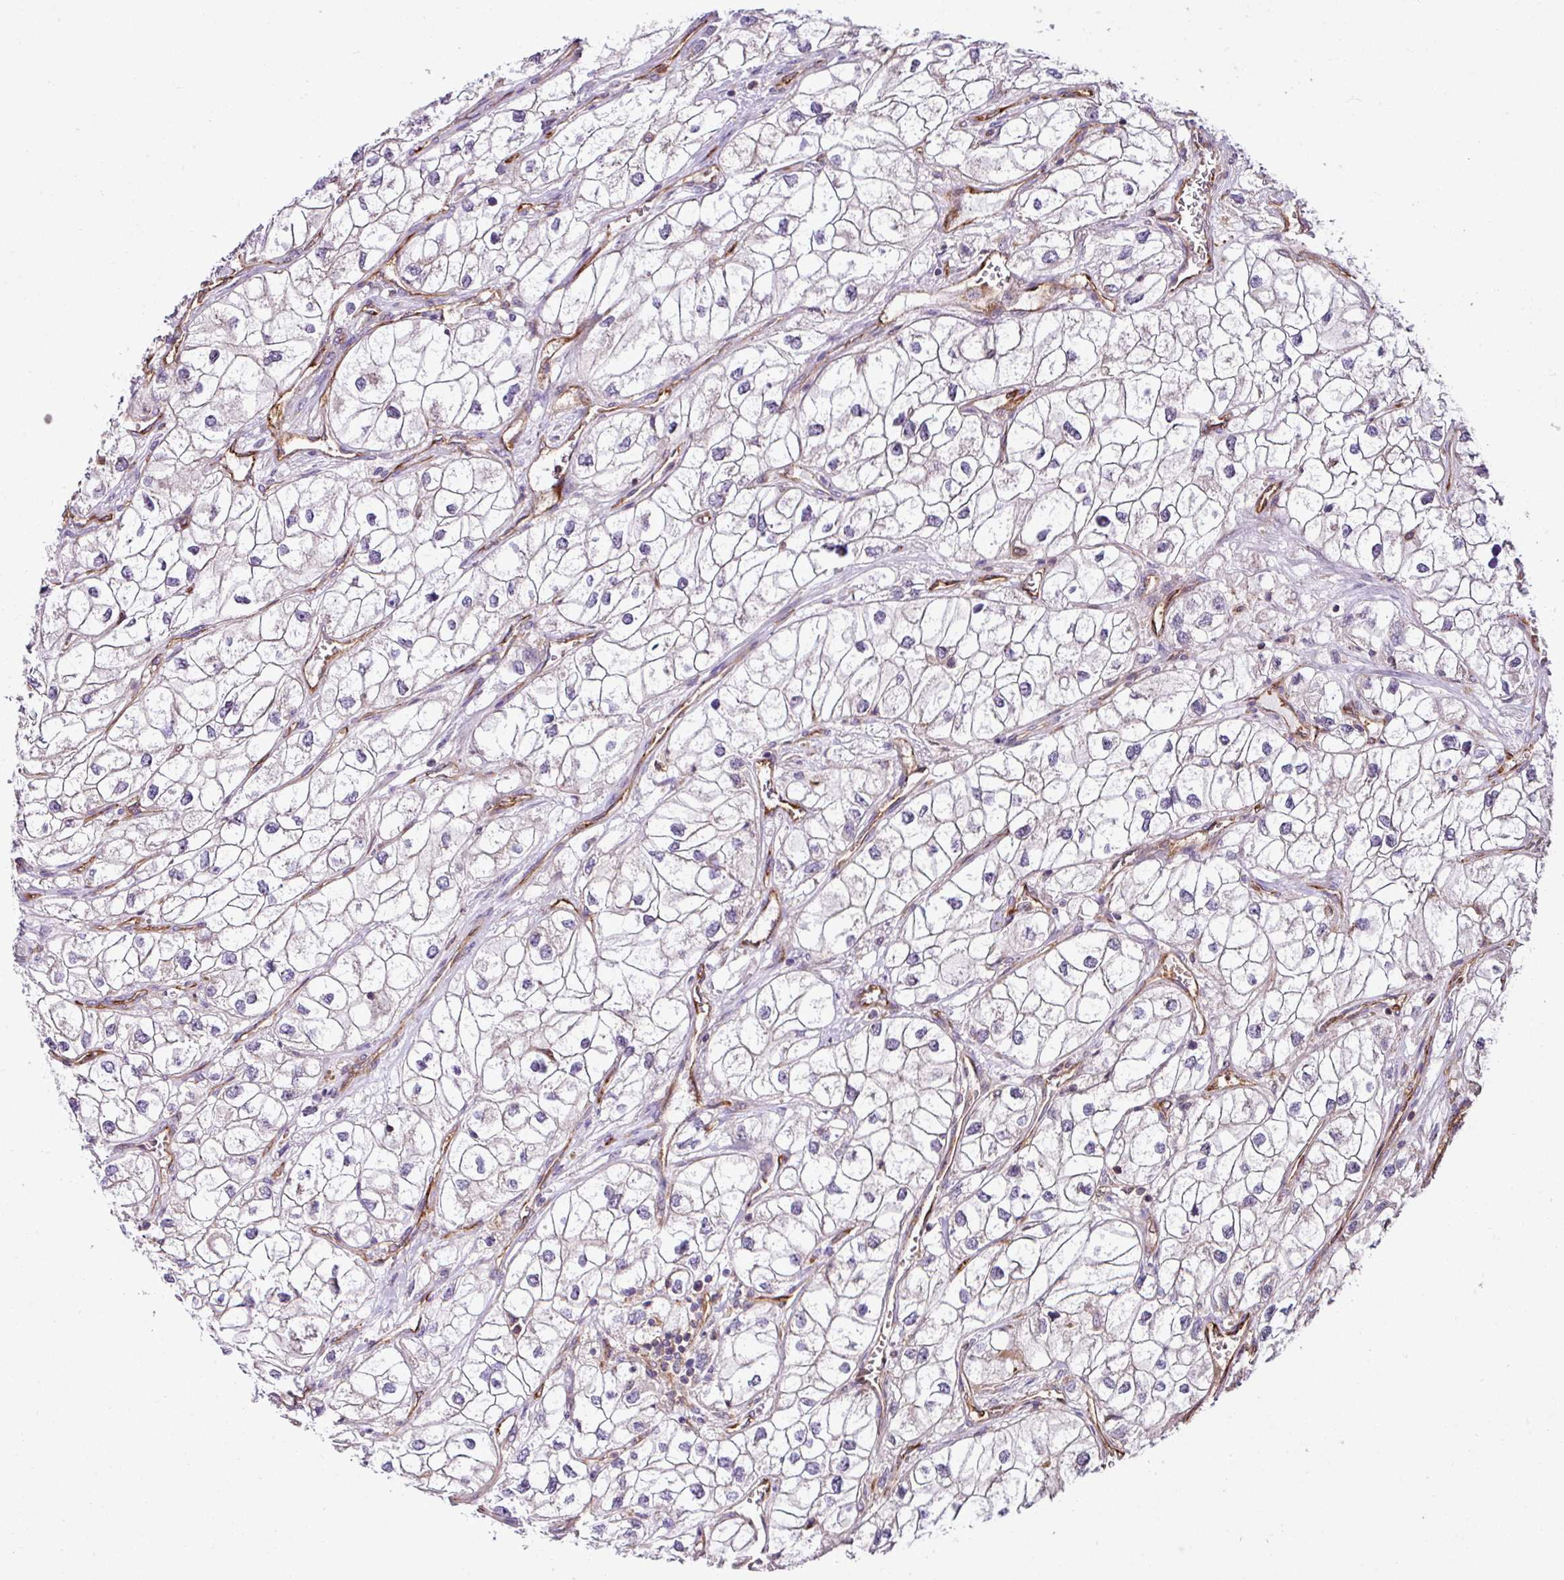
{"staining": {"intensity": "negative", "quantity": "none", "location": "none"}, "tissue": "renal cancer", "cell_type": "Tumor cells", "image_type": "cancer", "snomed": [{"axis": "morphology", "description": "Adenocarcinoma, NOS"}, {"axis": "topography", "description": "Kidney"}], "caption": "An image of renal cancer stained for a protein shows no brown staining in tumor cells.", "gene": "ZNF106", "patient": {"sex": "male", "age": 59}}